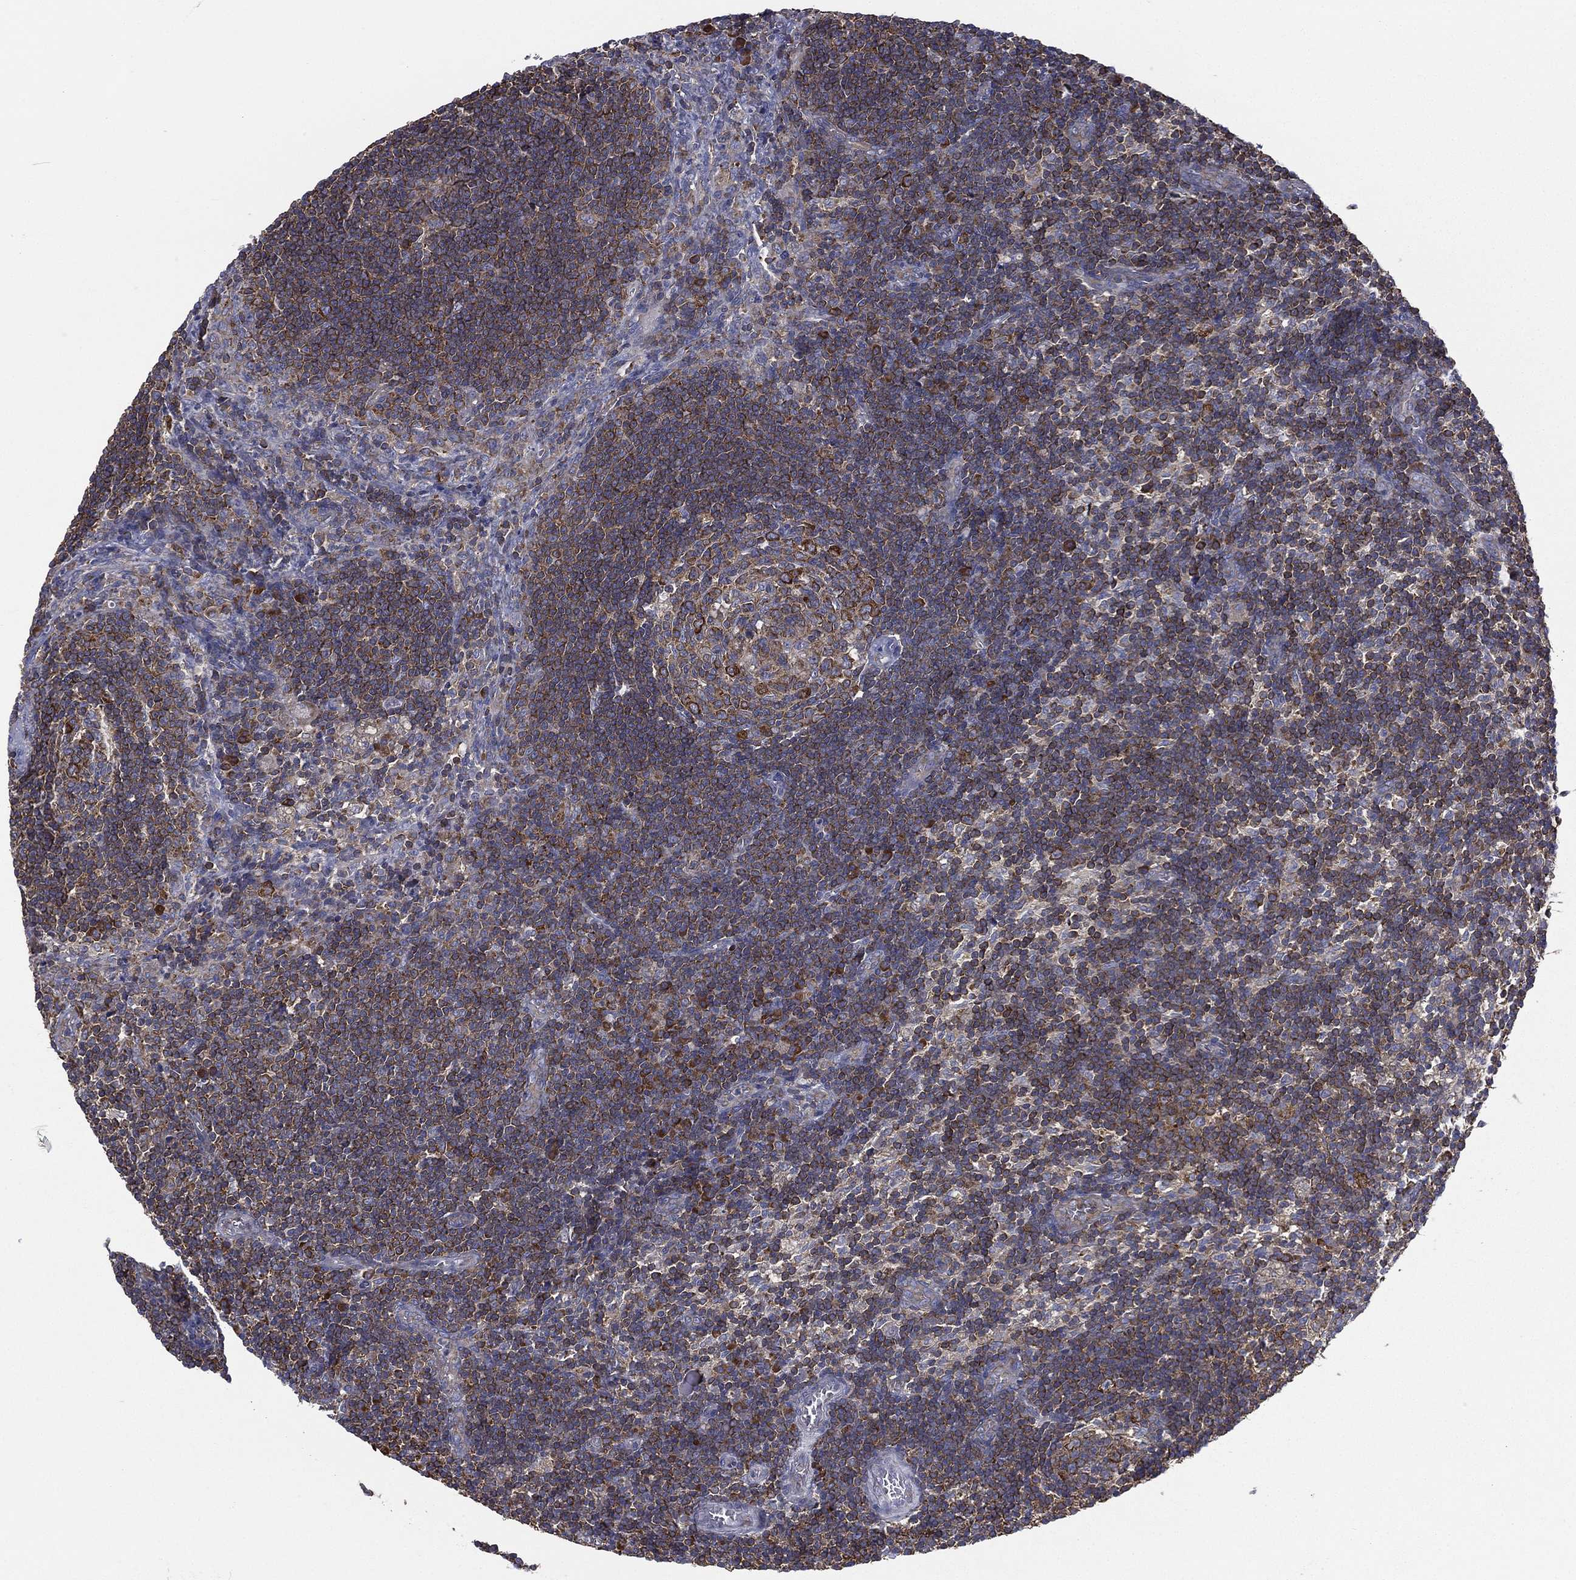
{"staining": {"intensity": "strong", "quantity": "<25%", "location": "cytoplasmic/membranous"}, "tissue": "lymph node", "cell_type": "Germinal center cells", "image_type": "normal", "snomed": [{"axis": "morphology", "description": "Normal tissue, NOS"}, {"axis": "morphology", "description": "Adenocarcinoma, NOS"}, {"axis": "topography", "description": "Lymph node"}, {"axis": "topography", "description": "Pancreas"}], "caption": "A high-resolution image shows immunohistochemistry (IHC) staining of benign lymph node, which demonstrates strong cytoplasmic/membranous staining in about <25% of germinal center cells. (DAB (3,3'-diaminobenzidine) IHC with brightfield microscopy, high magnification).", "gene": "FARSA", "patient": {"sex": "female", "age": 58}}